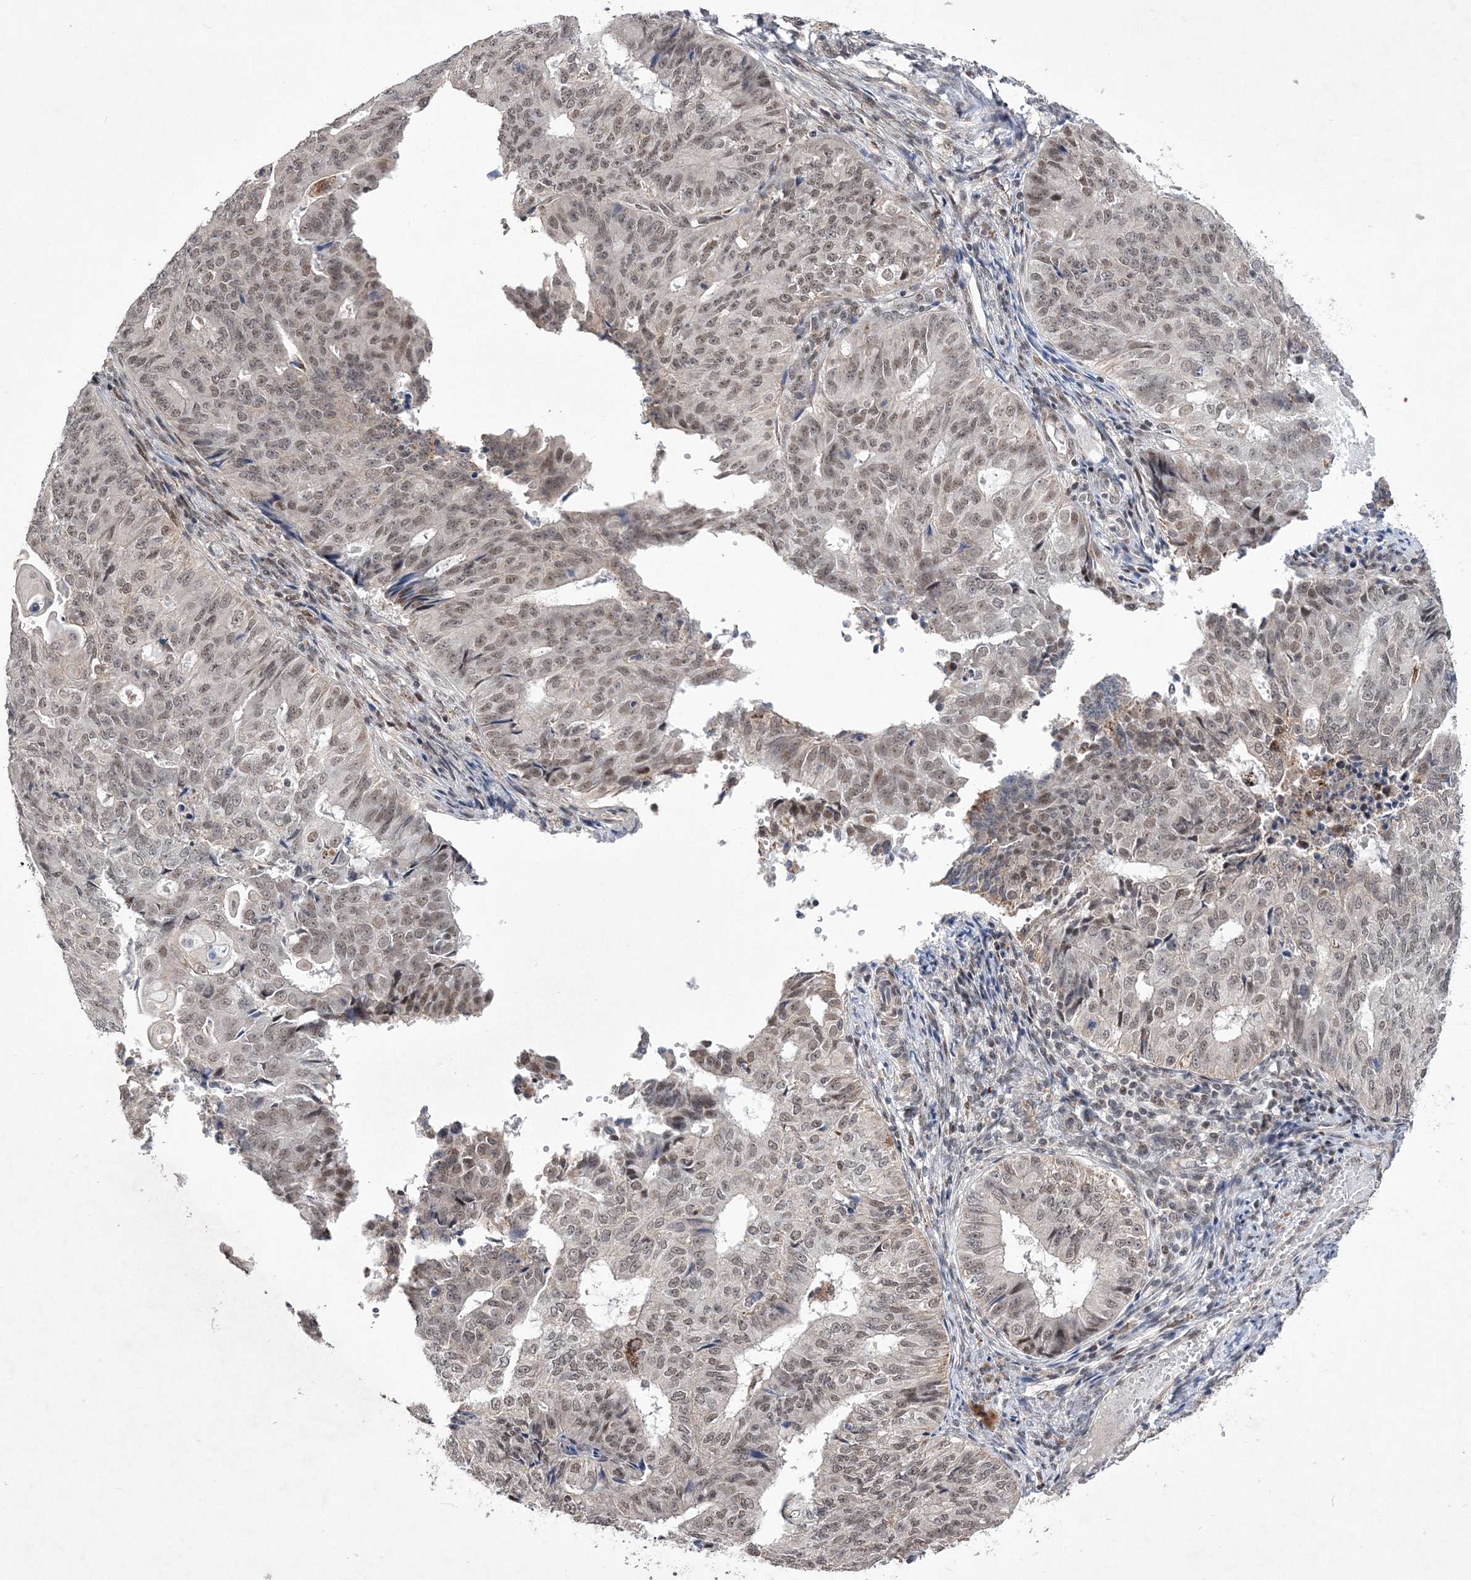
{"staining": {"intensity": "weak", "quantity": ">75%", "location": "nuclear"}, "tissue": "endometrial cancer", "cell_type": "Tumor cells", "image_type": "cancer", "snomed": [{"axis": "morphology", "description": "Adenocarcinoma, NOS"}, {"axis": "topography", "description": "Endometrium"}], "caption": "The immunohistochemical stain labels weak nuclear staining in tumor cells of adenocarcinoma (endometrial) tissue.", "gene": "BOD1L1", "patient": {"sex": "female", "age": 32}}